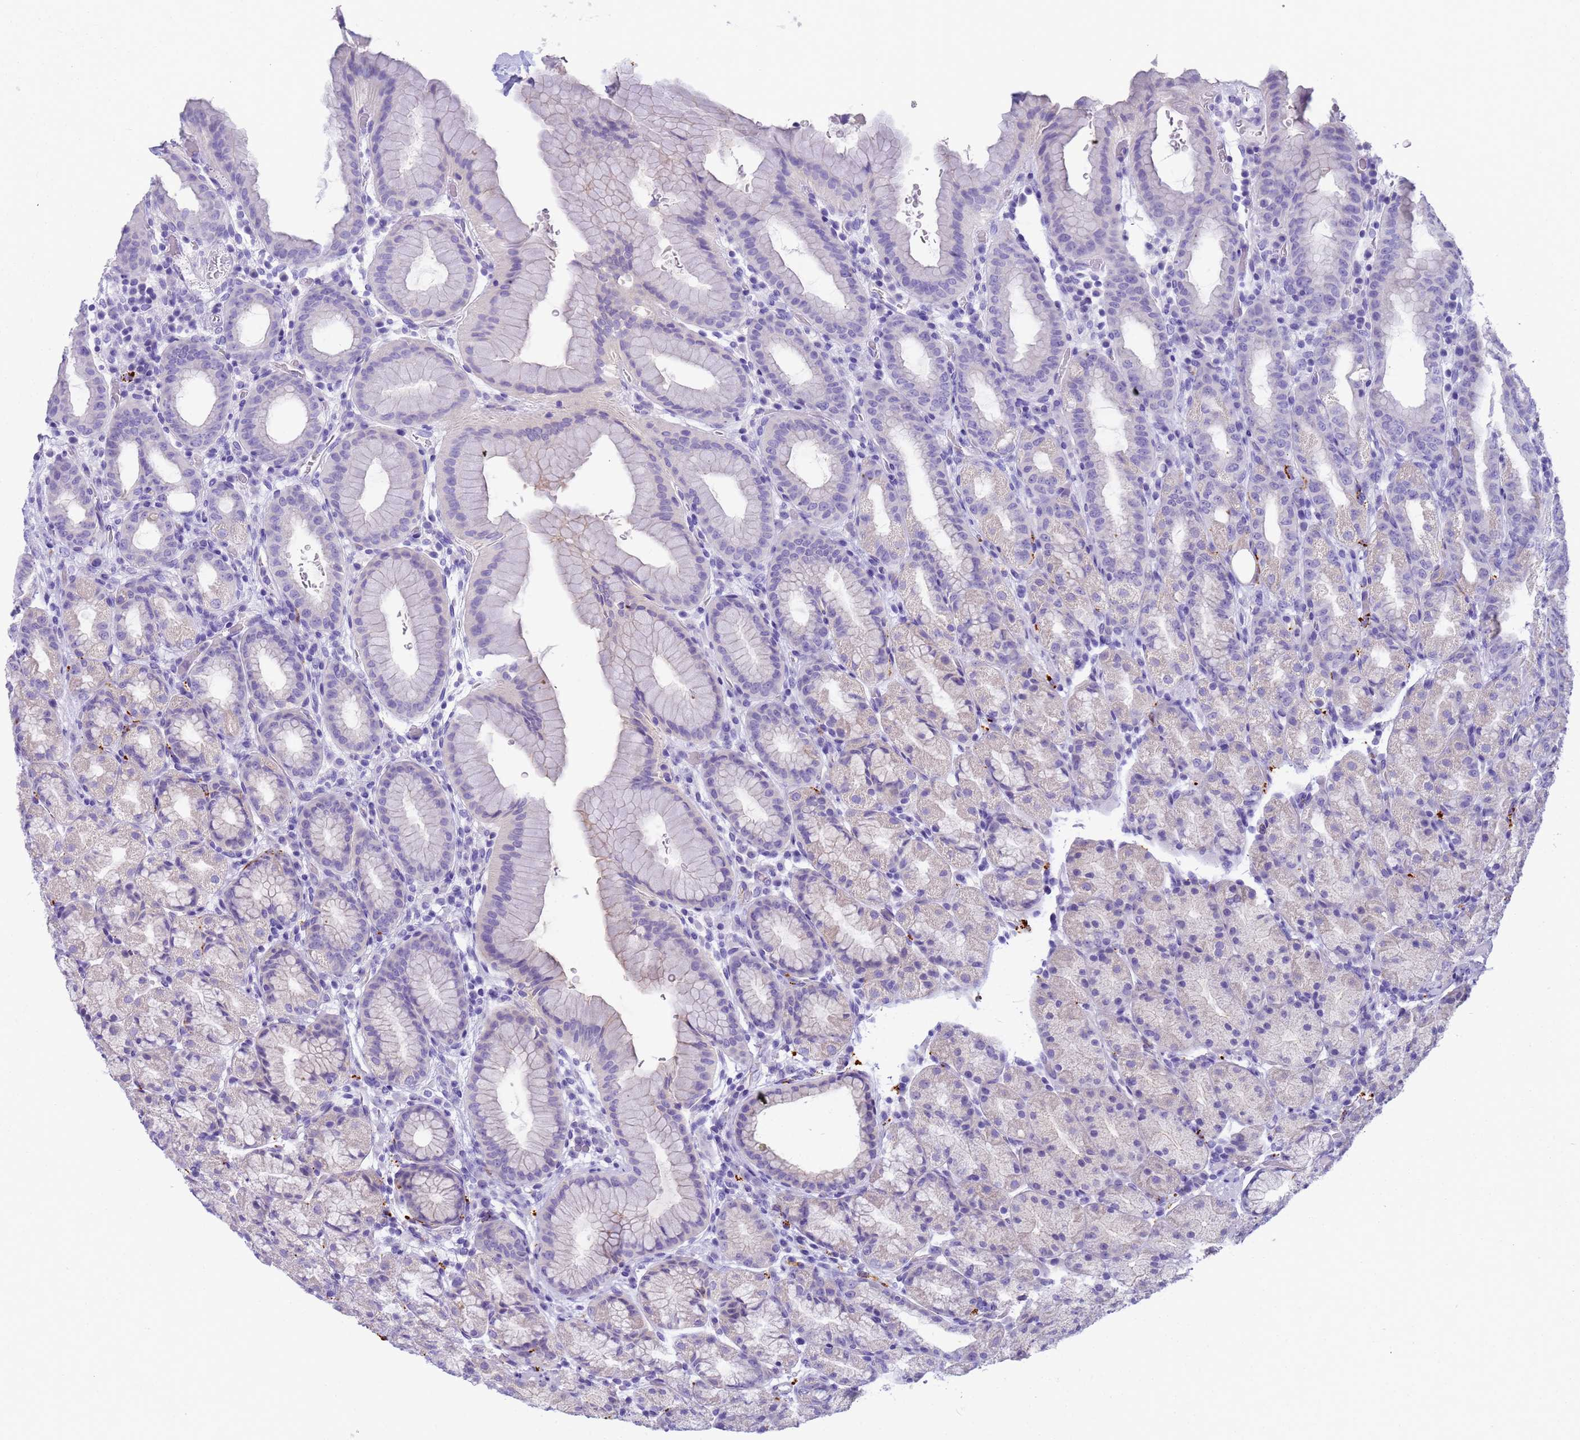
{"staining": {"intensity": "negative", "quantity": "none", "location": "none"}, "tissue": "stomach", "cell_type": "Glandular cells", "image_type": "normal", "snomed": [{"axis": "morphology", "description": "Normal tissue, NOS"}, {"axis": "topography", "description": "Stomach, upper"}, {"axis": "topography", "description": "Stomach, lower"}, {"axis": "topography", "description": "Small intestine"}], "caption": "An immunohistochemistry (IHC) image of normal stomach is shown. There is no staining in glandular cells of stomach.", "gene": "RNASE2", "patient": {"sex": "male", "age": 68}}